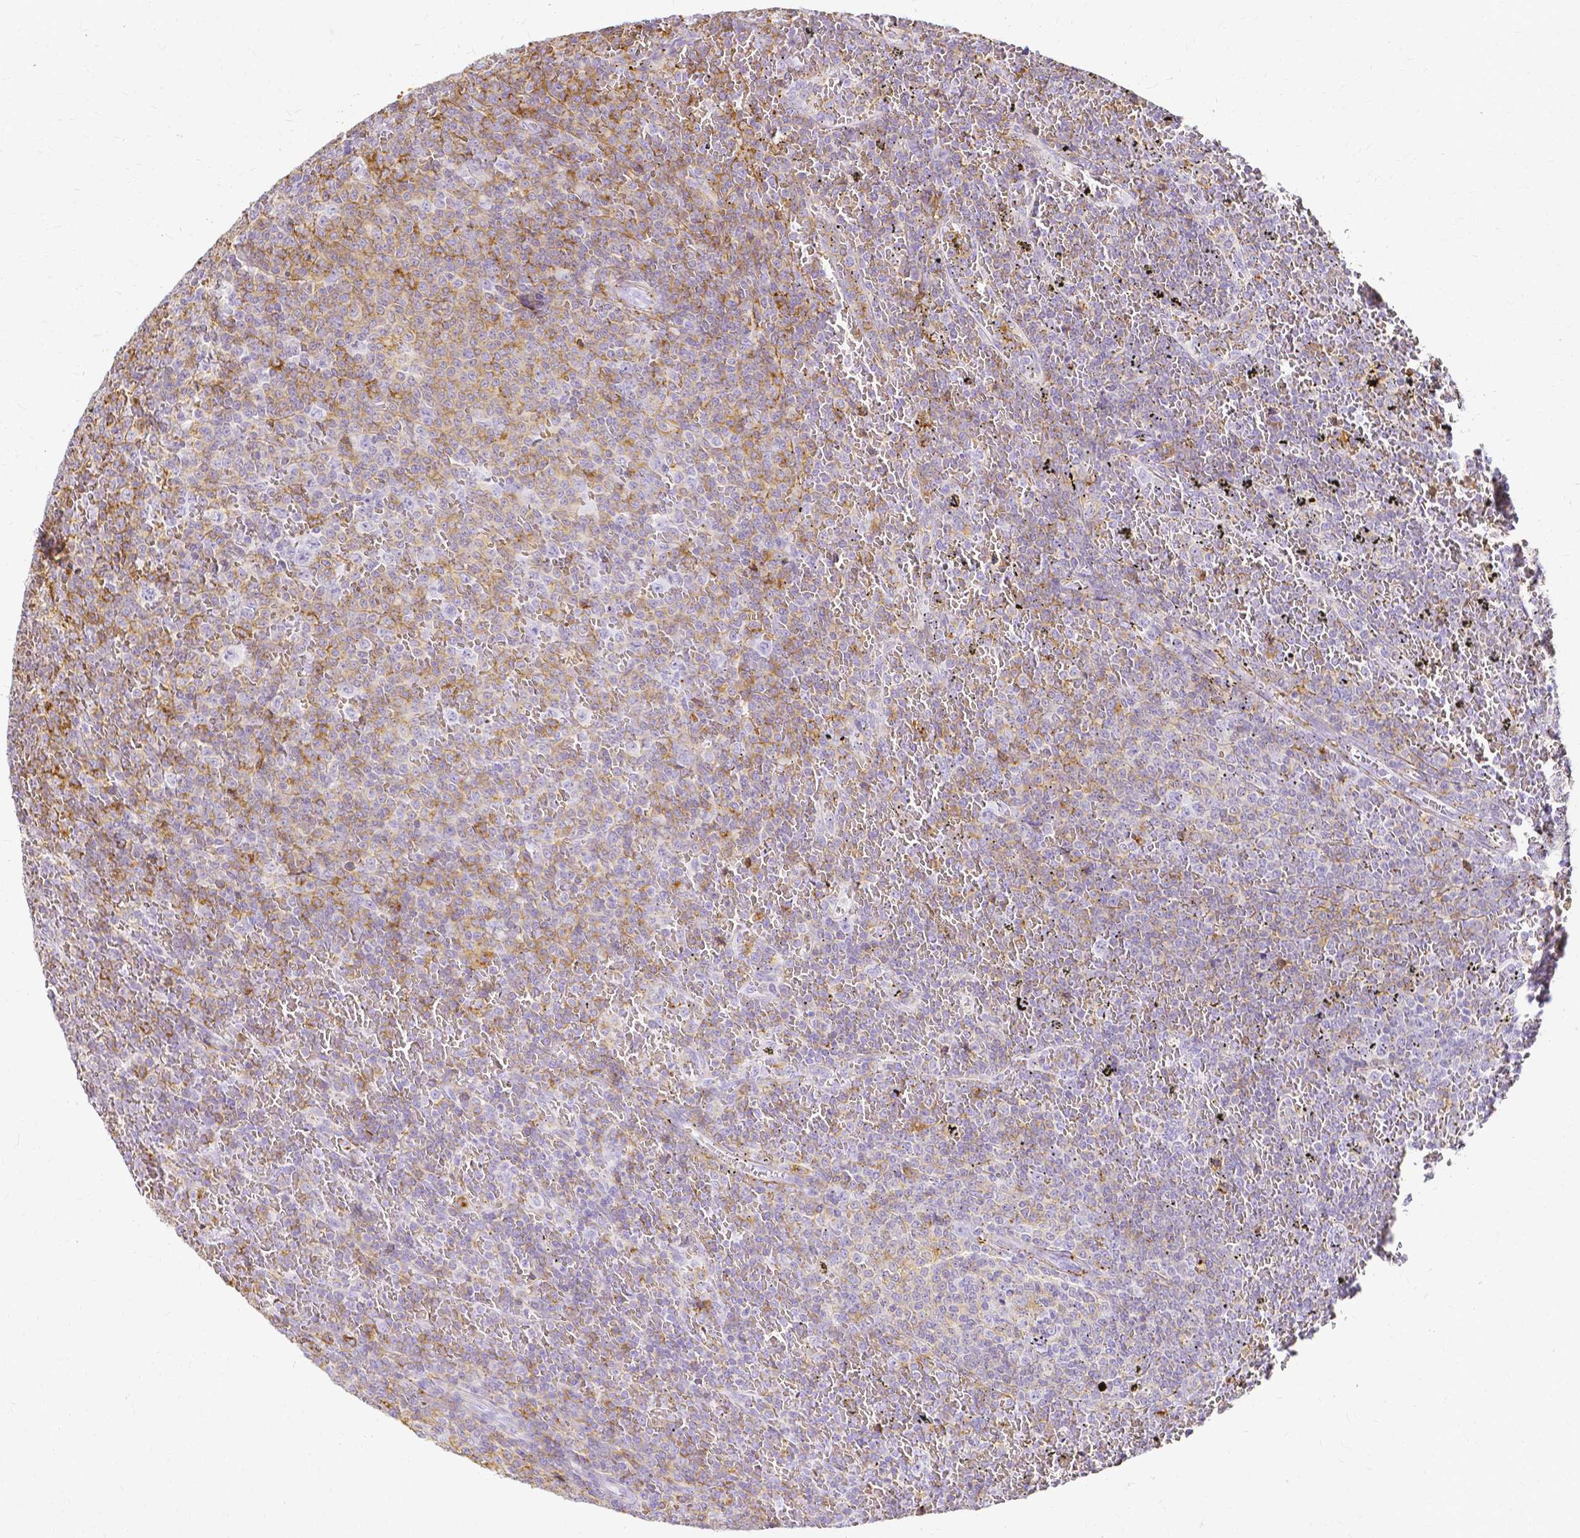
{"staining": {"intensity": "weak", "quantity": "25%-75%", "location": "cytoplasmic/membranous"}, "tissue": "lymphoma", "cell_type": "Tumor cells", "image_type": "cancer", "snomed": [{"axis": "morphology", "description": "Malignant lymphoma, non-Hodgkin's type, Low grade"}, {"axis": "topography", "description": "Spleen"}], "caption": "Tumor cells reveal low levels of weak cytoplasmic/membranous positivity in about 25%-75% of cells in human lymphoma.", "gene": "HSPA12A", "patient": {"sex": "female", "age": 77}}